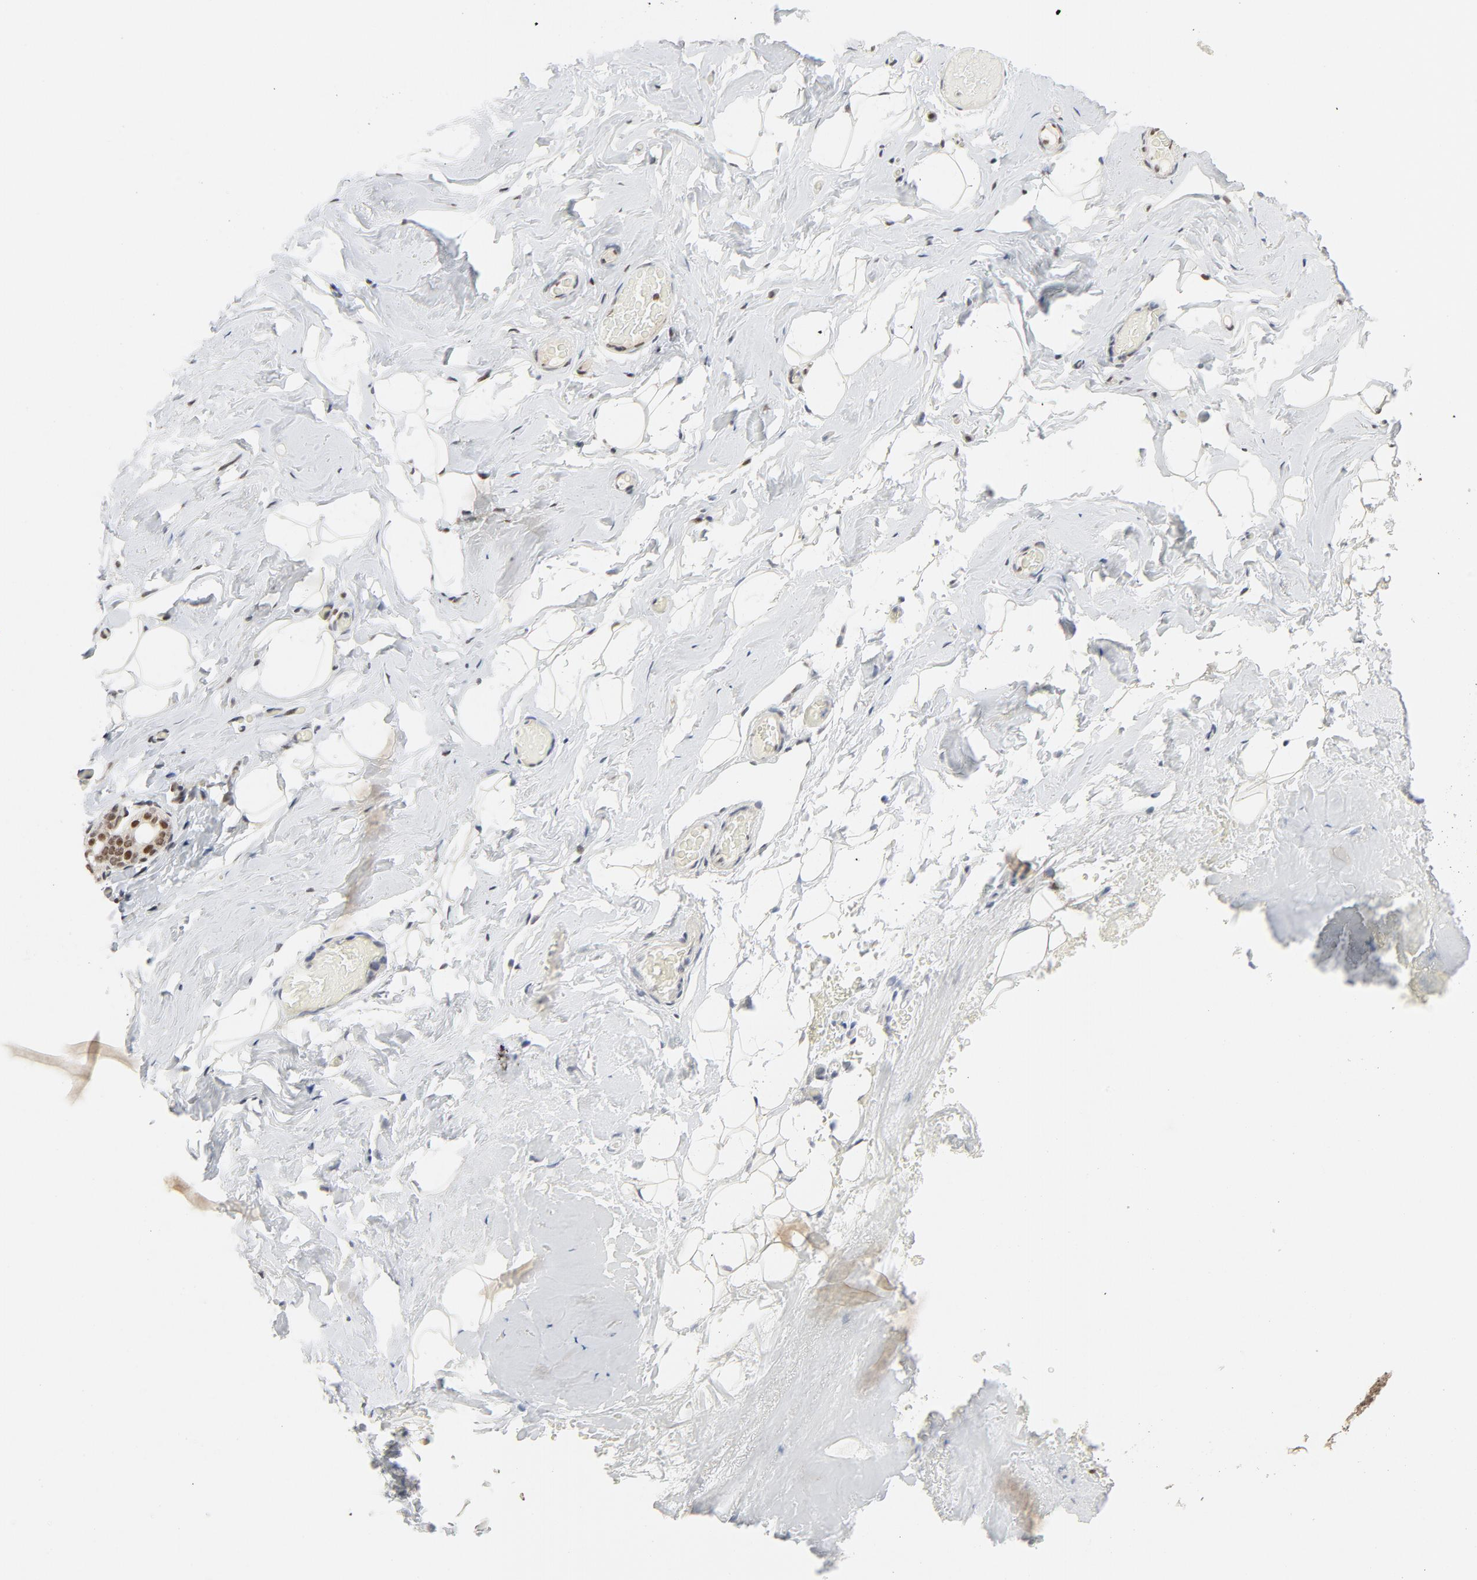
{"staining": {"intensity": "negative", "quantity": "none", "location": "none"}, "tissue": "breast", "cell_type": "Adipocytes", "image_type": "normal", "snomed": [{"axis": "morphology", "description": "Normal tissue, NOS"}, {"axis": "topography", "description": "Breast"}, {"axis": "topography", "description": "Soft tissue"}], "caption": "Human breast stained for a protein using IHC exhibits no expression in adipocytes.", "gene": "ERCC1", "patient": {"sex": "female", "age": 75}}